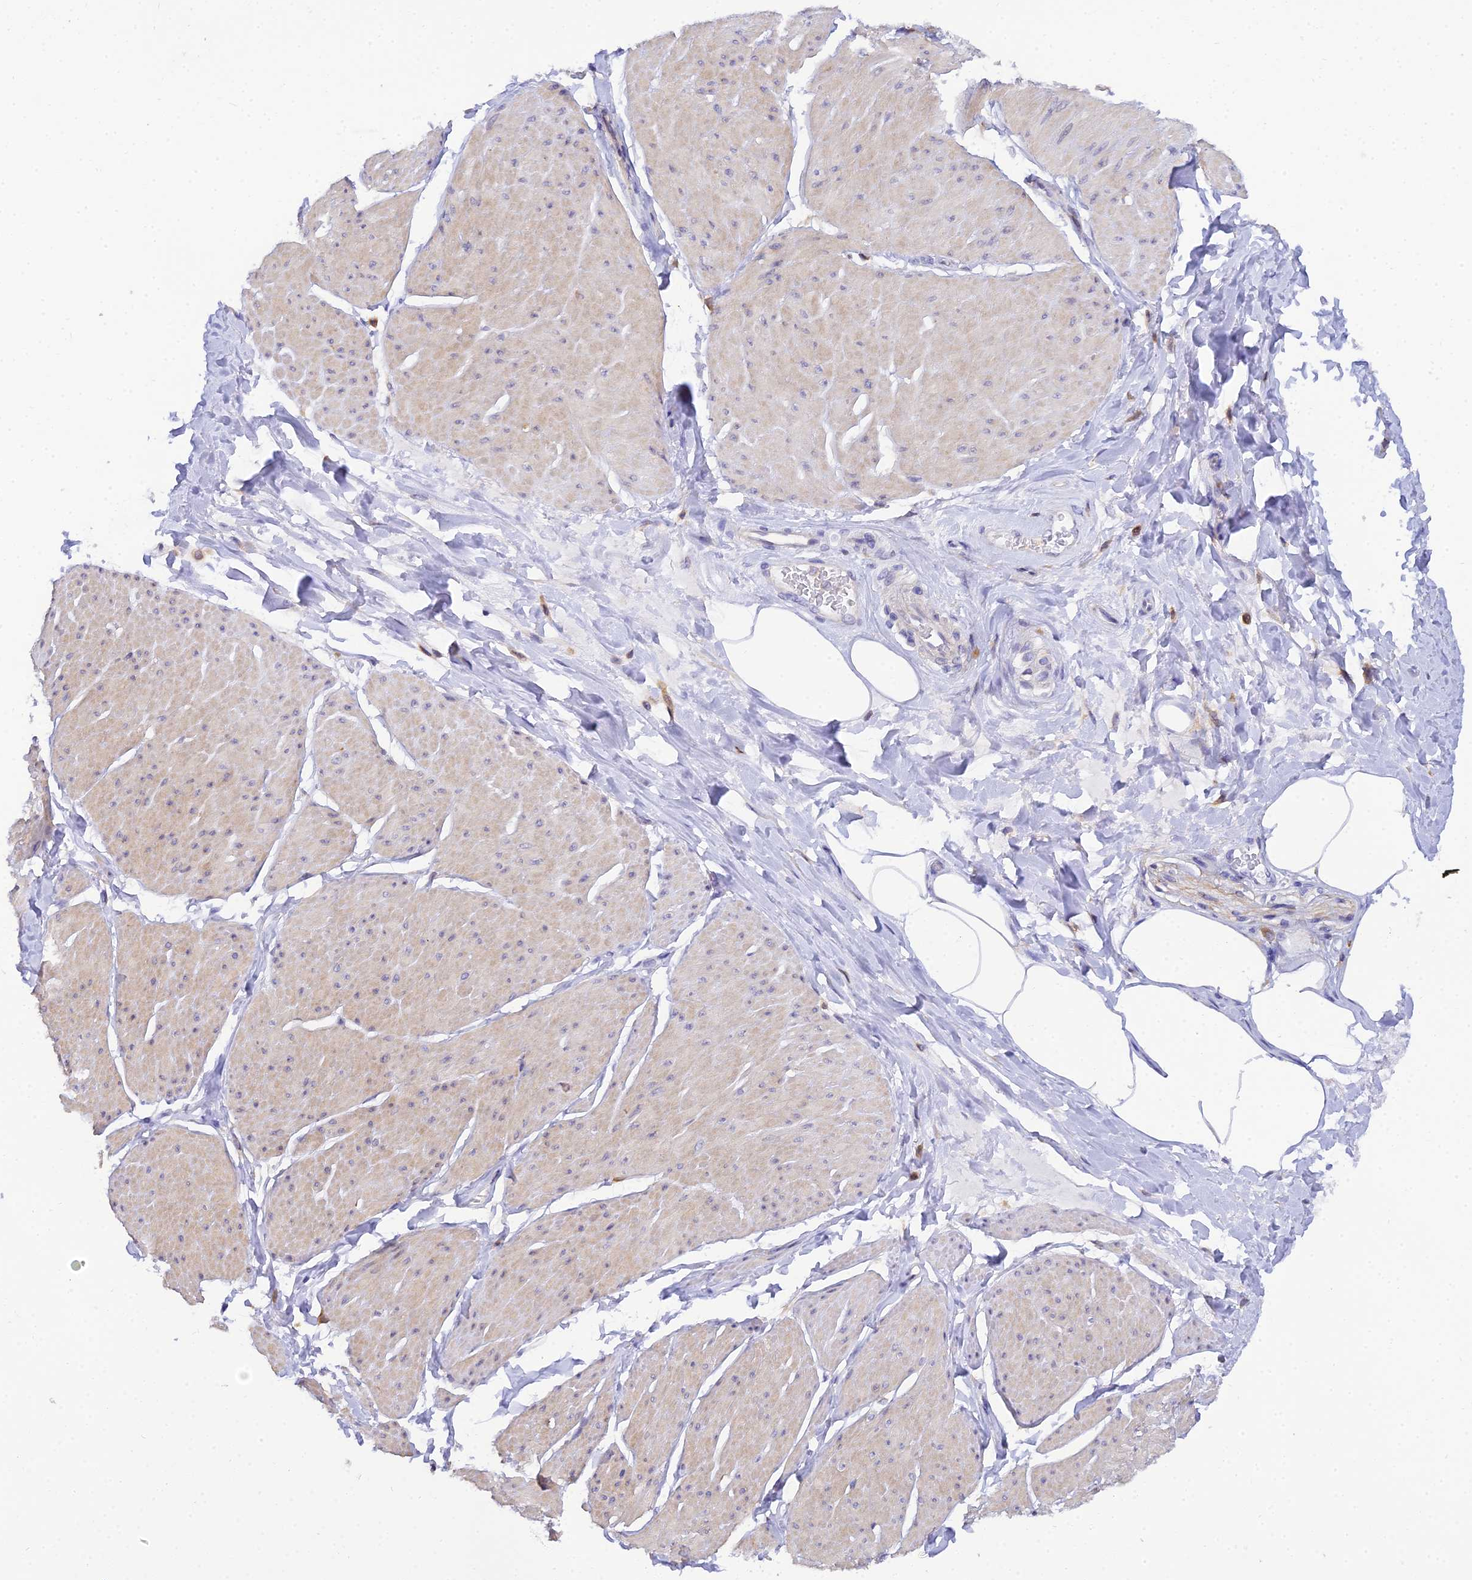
{"staining": {"intensity": "weak", "quantity": "<25%", "location": "cytoplasmic/membranous"}, "tissue": "smooth muscle", "cell_type": "Smooth muscle cells", "image_type": "normal", "snomed": [{"axis": "morphology", "description": "Urothelial carcinoma, High grade"}, {"axis": "topography", "description": "Urinary bladder"}], "caption": "Immunohistochemistry photomicrograph of normal smooth muscle: human smooth muscle stained with DAB exhibits no significant protein expression in smooth muscle cells.", "gene": "ARL8A", "patient": {"sex": "male", "age": 46}}